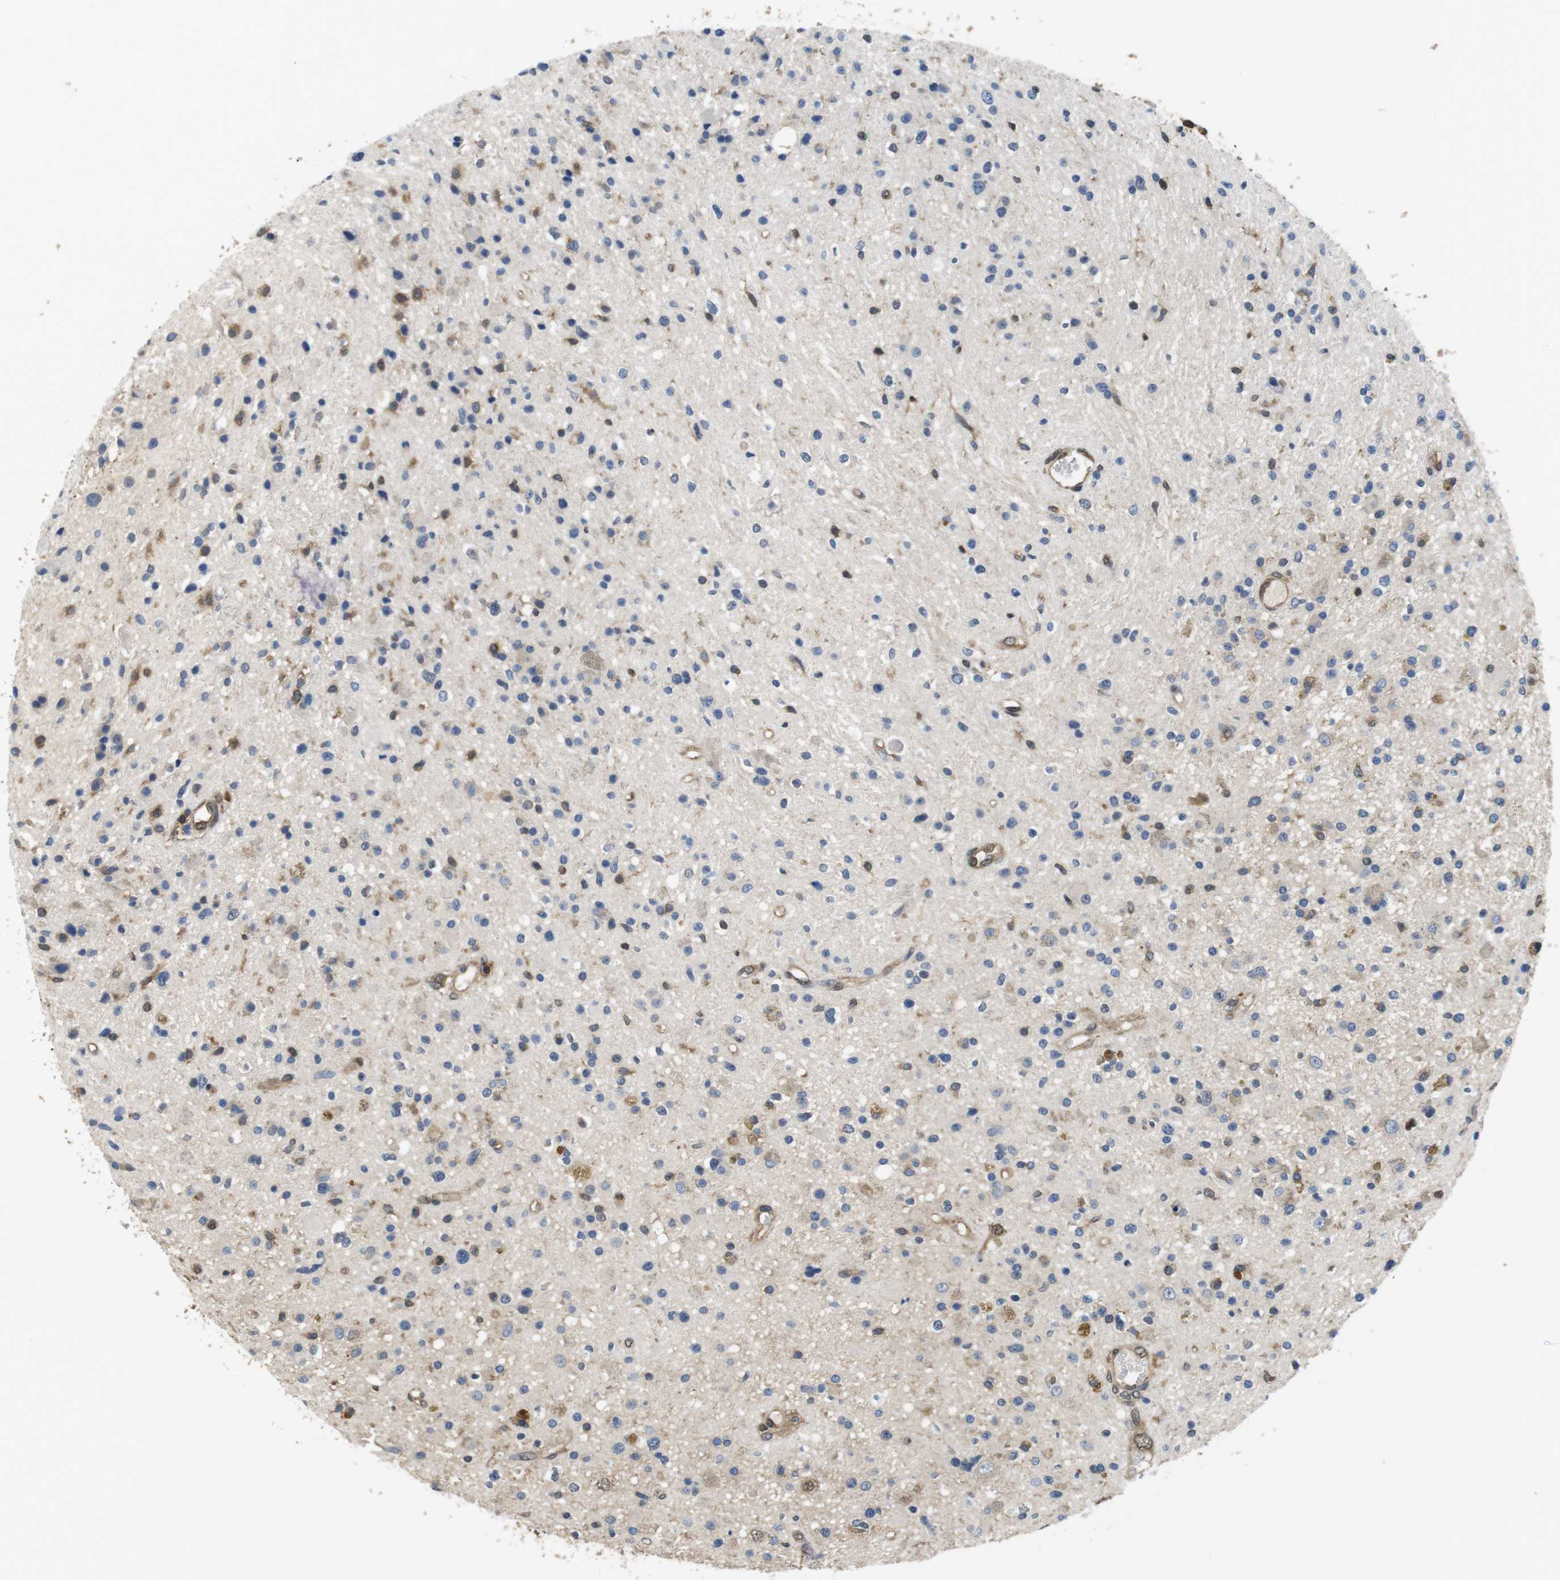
{"staining": {"intensity": "moderate", "quantity": "<25%", "location": "cytoplasmic/membranous,nuclear"}, "tissue": "glioma", "cell_type": "Tumor cells", "image_type": "cancer", "snomed": [{"axis": "morphology", "description": "Glioma, malignant, High grade"}, {"axis": "topography", "description": "Brain"}], "caption": "Glioma tissue exhibits moderate cytoplasmic/membranous and nuclear staining in approximately <25% of tumor cells, visualized by immunohistochemistry.", "gene": "LDHA", "patient": {"sex": "male", "age": 33}}